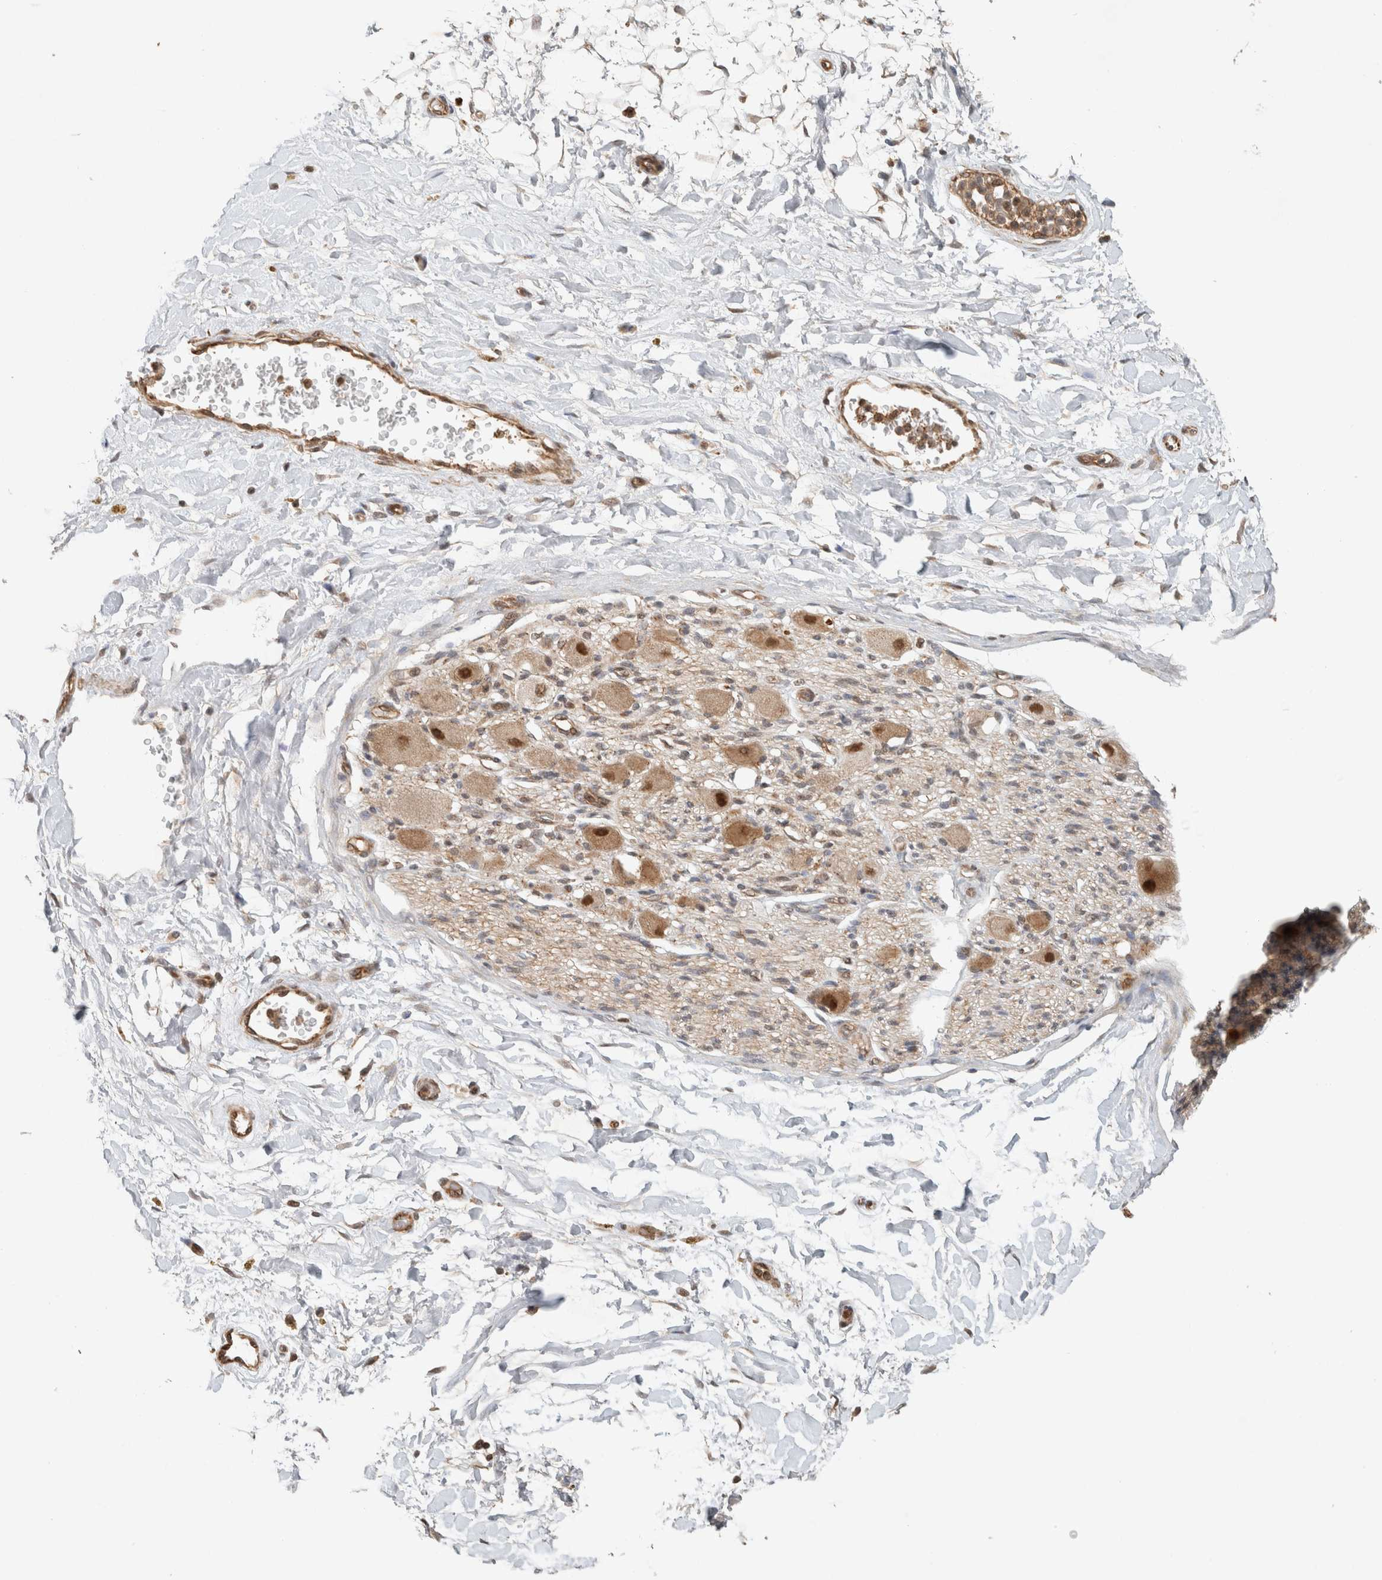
{"staining": {"intensity": "weak", "quantity": ">75%", "location": "cytoplasmic/membranous"}, "tissue": "adipose tissue", "cell_type": "Adipocytes", "image_type": "normal", "snomed": [{"axis": "morphology", "description": "Normal tissue, NOS"}, {"axis": "topography", "description": "Kidney"}, {"axis": "topography", "description": "Peripheral nerve tissue"}], "caption": "Immunohistochemical staining of benign adipose tissue exhibits >75% levels of weak cytoplasmic/membranous protein staining in about >75% of adipocytes. (IHC, brightfield microscopy, high magnification).", "gene": "CAAP1", "patient": {"sex": "male", "age": 7}}